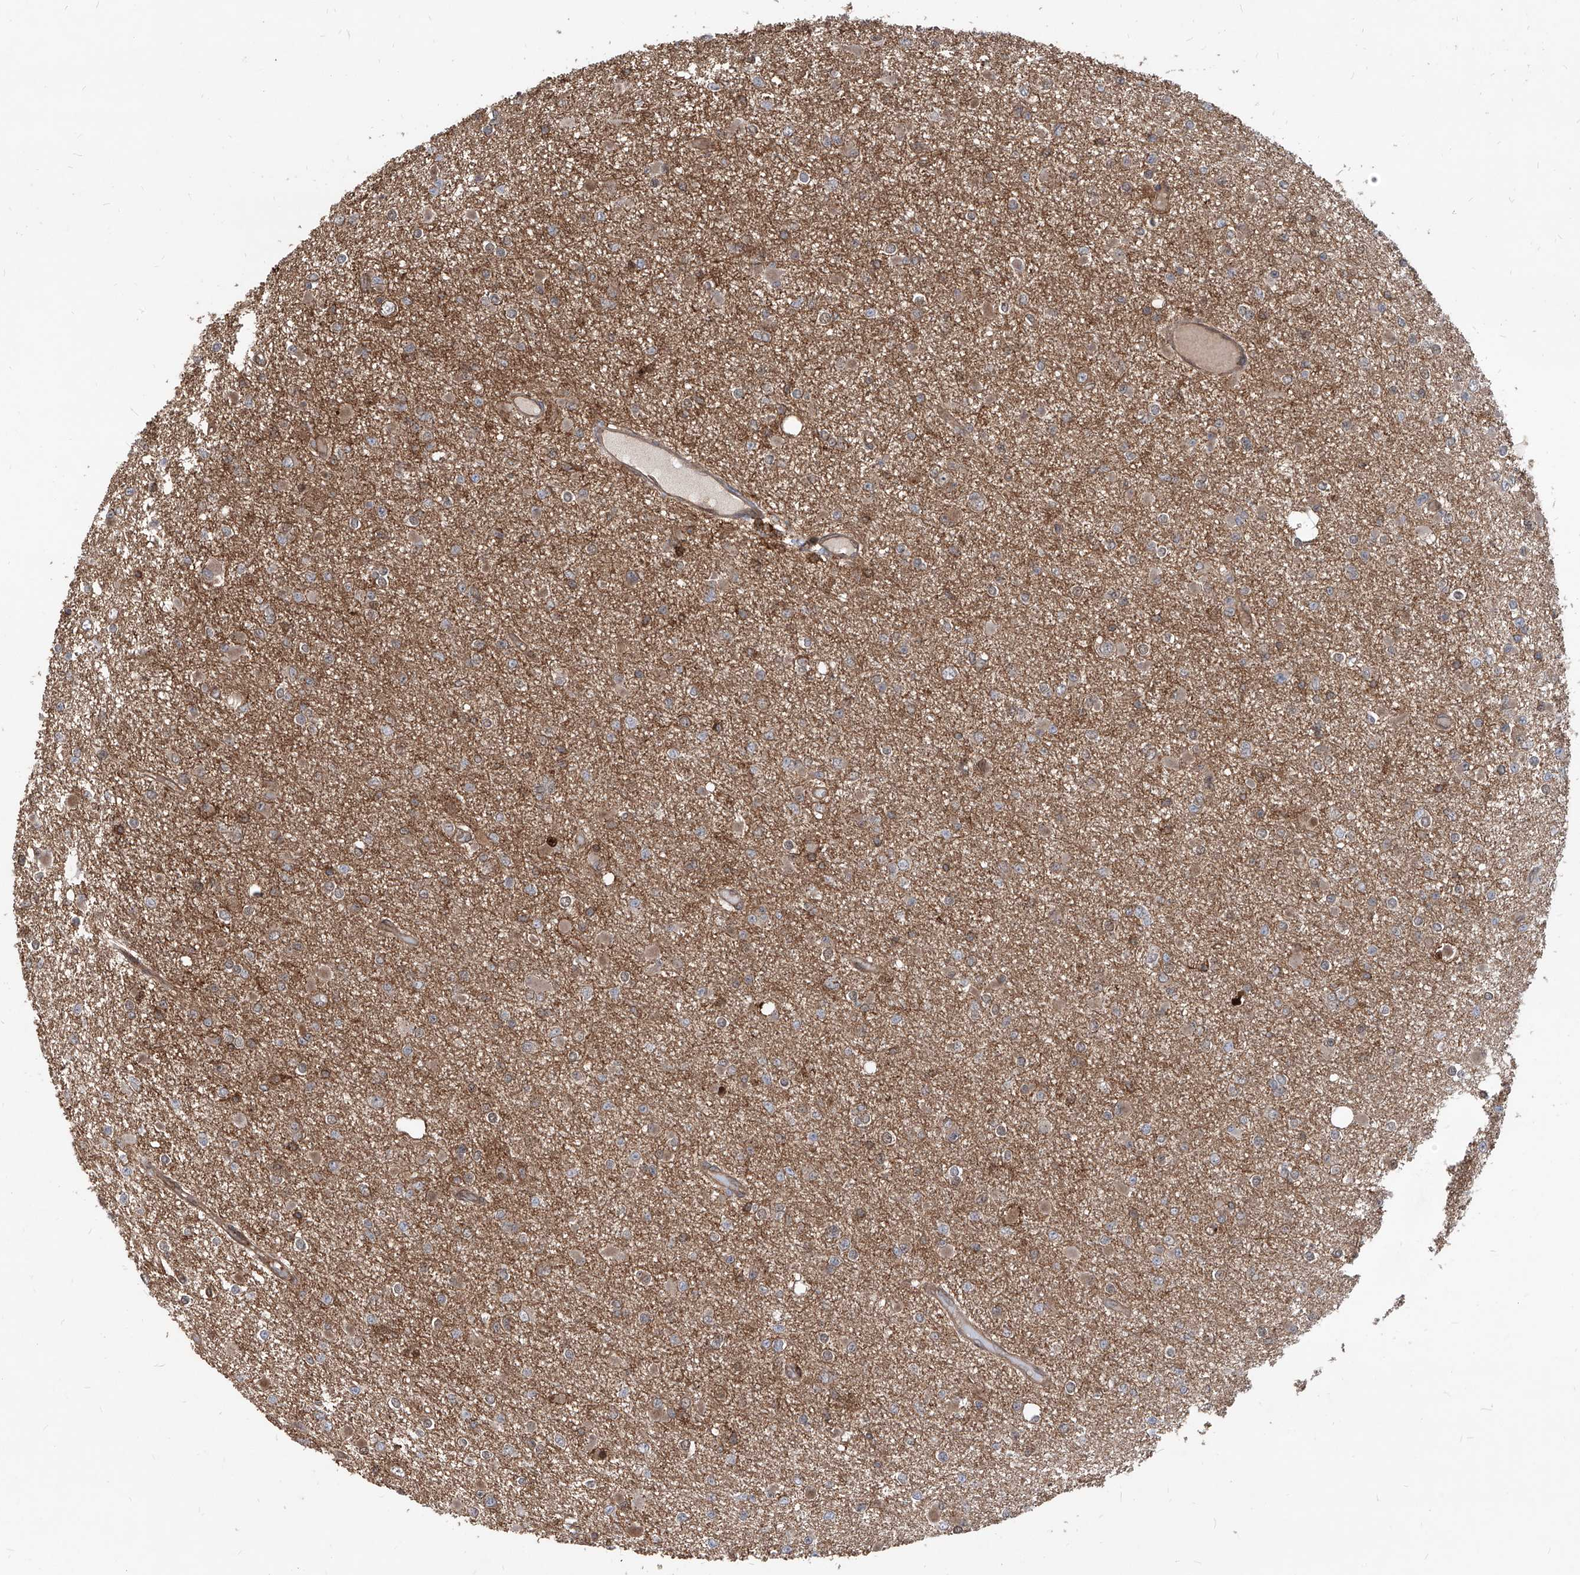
{"staining": {"intensity": "weak", "quantity": "25%-75%", "location": "cytoplasmic/membranous"}, "tissue": "glioma", "cell_type": "Tumor cells", "image_type": "cancer", "snomed": [{"axis": "morphology", "description": "Glioma, malignant, Low grade"}, {"axis": "topography", "description": "Brain"}], "caption": "Low-grade glioma (malignant) stained with a protein marker reveals weak staining in tumor cells.", "gene": "MAGED2", "patient": {"sex": "female", "age": 22}}